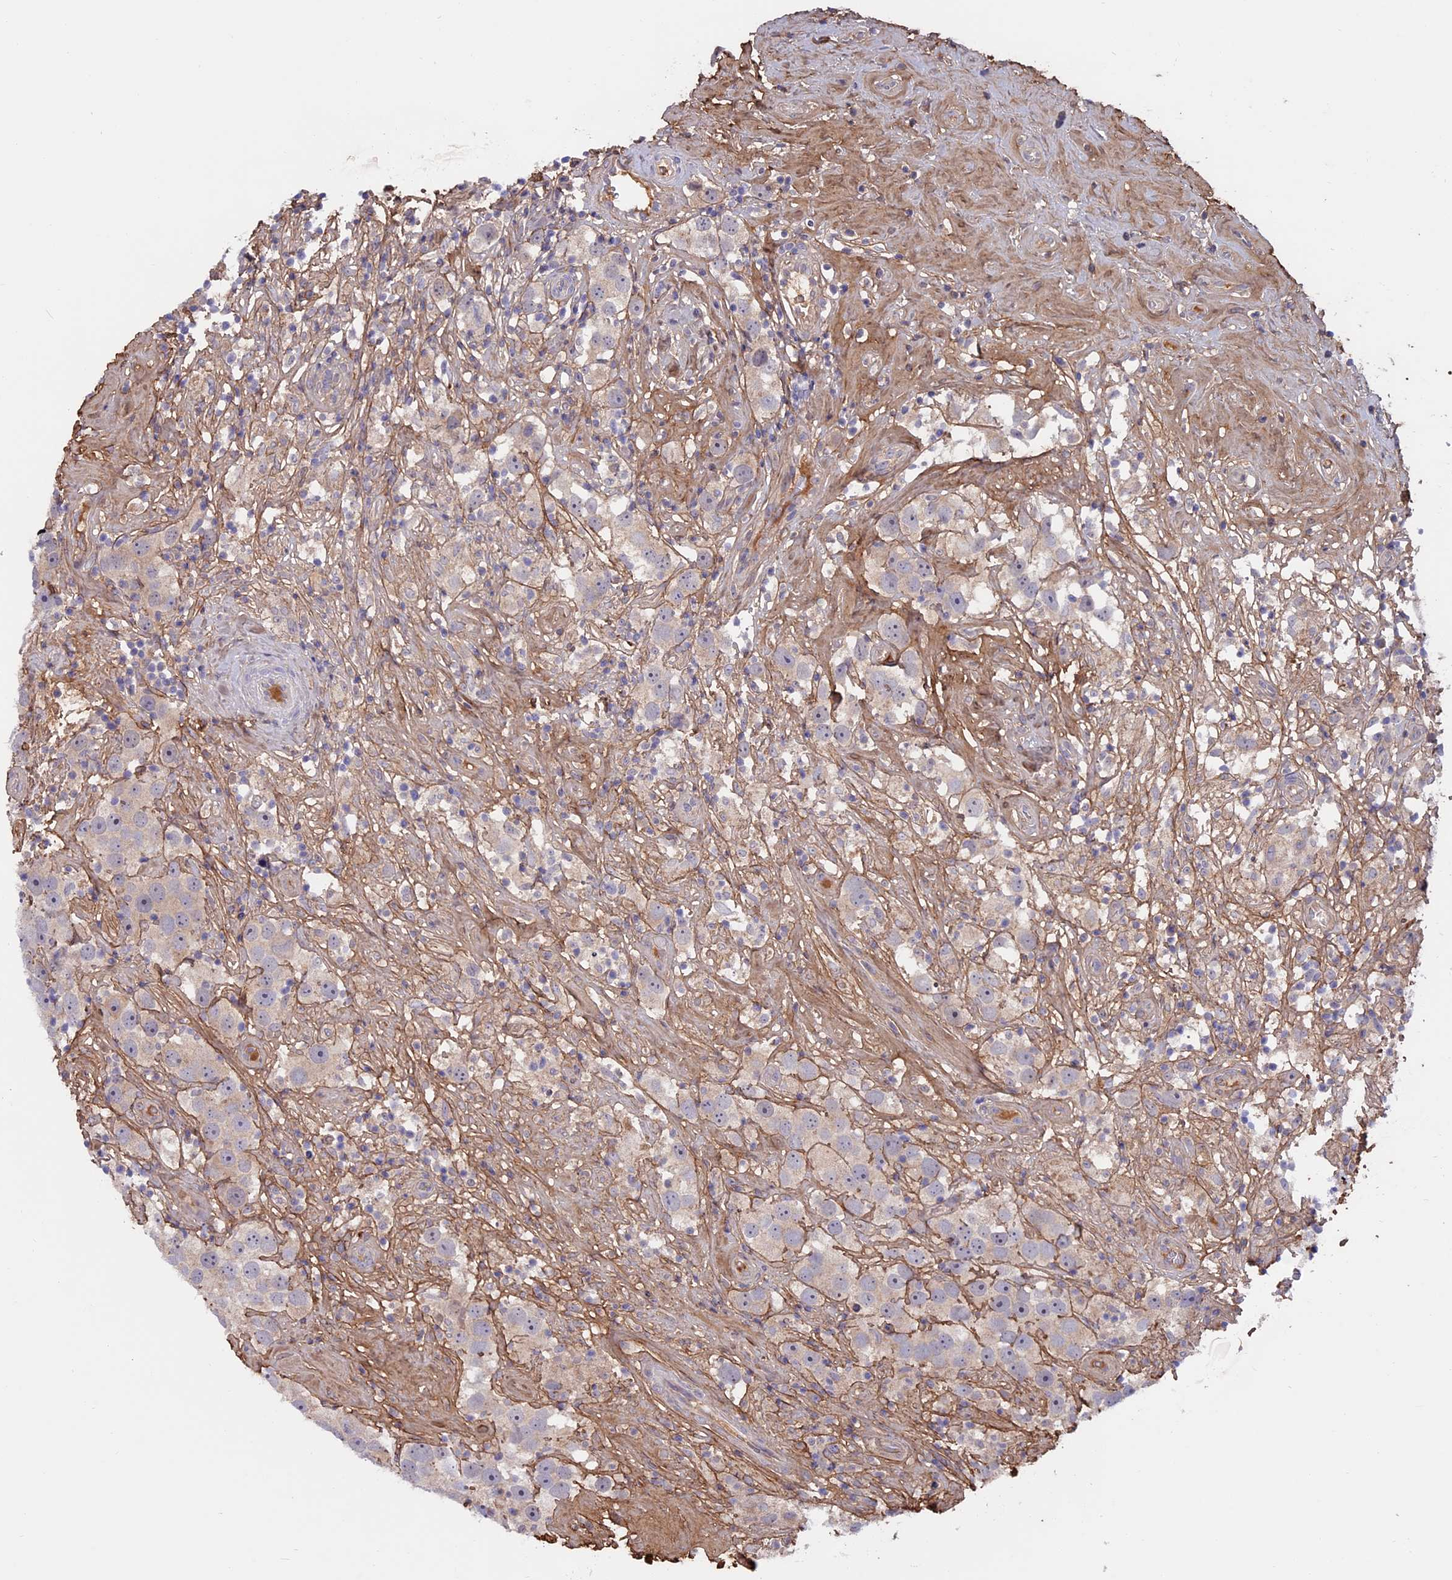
{"staining": {"intensity": "negative", "quantity": "none", "location": "none"}, "tissue": "testis cancer", "cell_type": "Tumor cells", "image_type": "cancer", "snomed": [{"axis": "morphology", "description": "Seminoma, NOS"}, {"axis": "topography", "description": "Testis"}], "caption": "This is an IHC micrograph of human seminoma (testis). There is no positivity in tumor cells.", "gene": "COL4A3", "patient": {"sex": "male", "age": 49}}